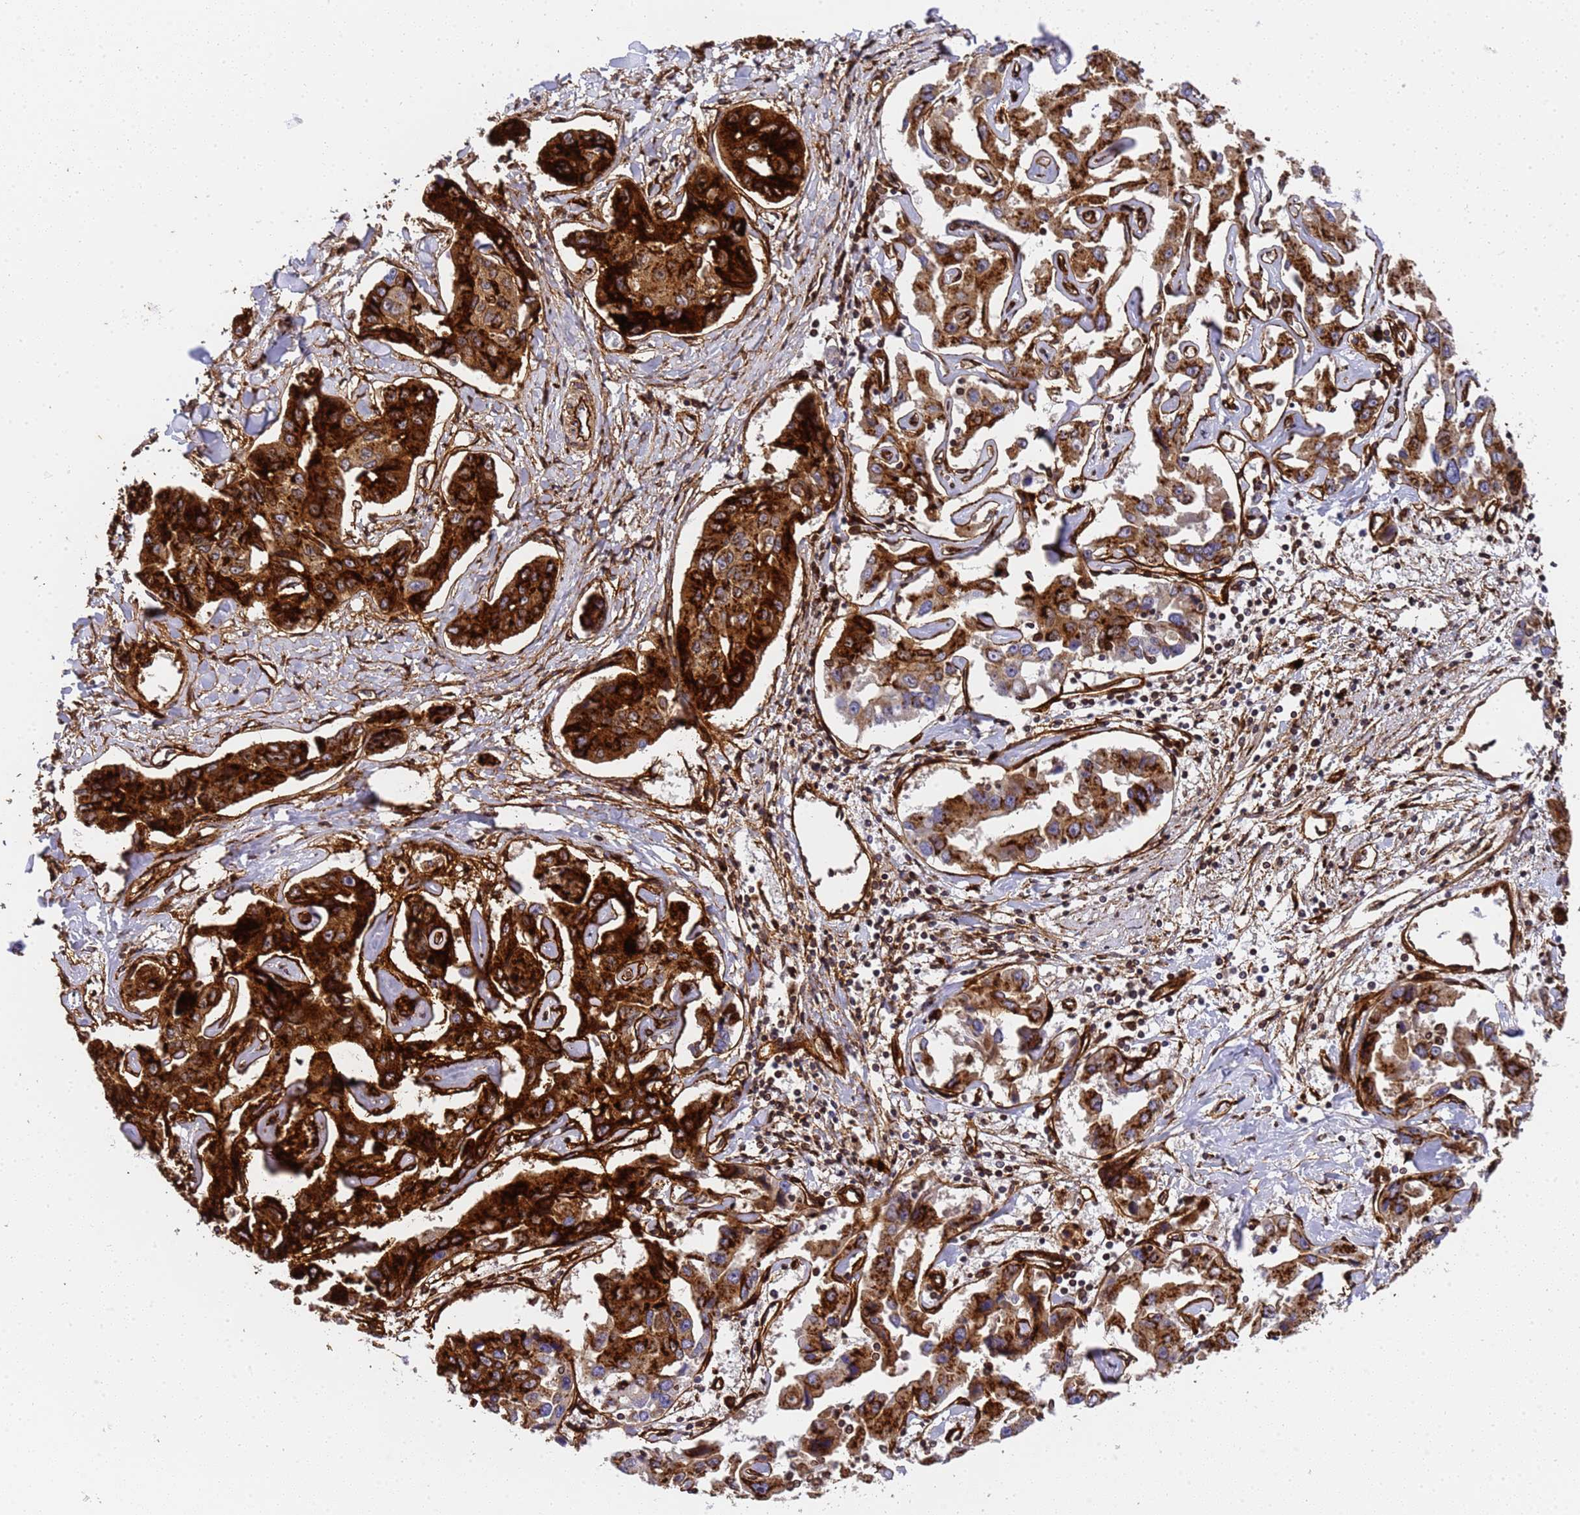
{"staining": {"intensity": "strong", "quantity": ">75%", "location": "cytoplasmic/membranous"}, "tissue": "liver cancer", "cell_type": "Tumor cells", "image_type": "cancer", "snomed": [{"axis": "morphology", "description": "Cholangiocarcinoma"}, {"axis": "topography", "description": "Liver"}], "caption": "A brown stain shows strong cytoplasmic/membranous positivity of a protein in human liver cancer tumor cells.", "gene": "IGFBP7", "patient": {"sex": "male", "age": 59}}